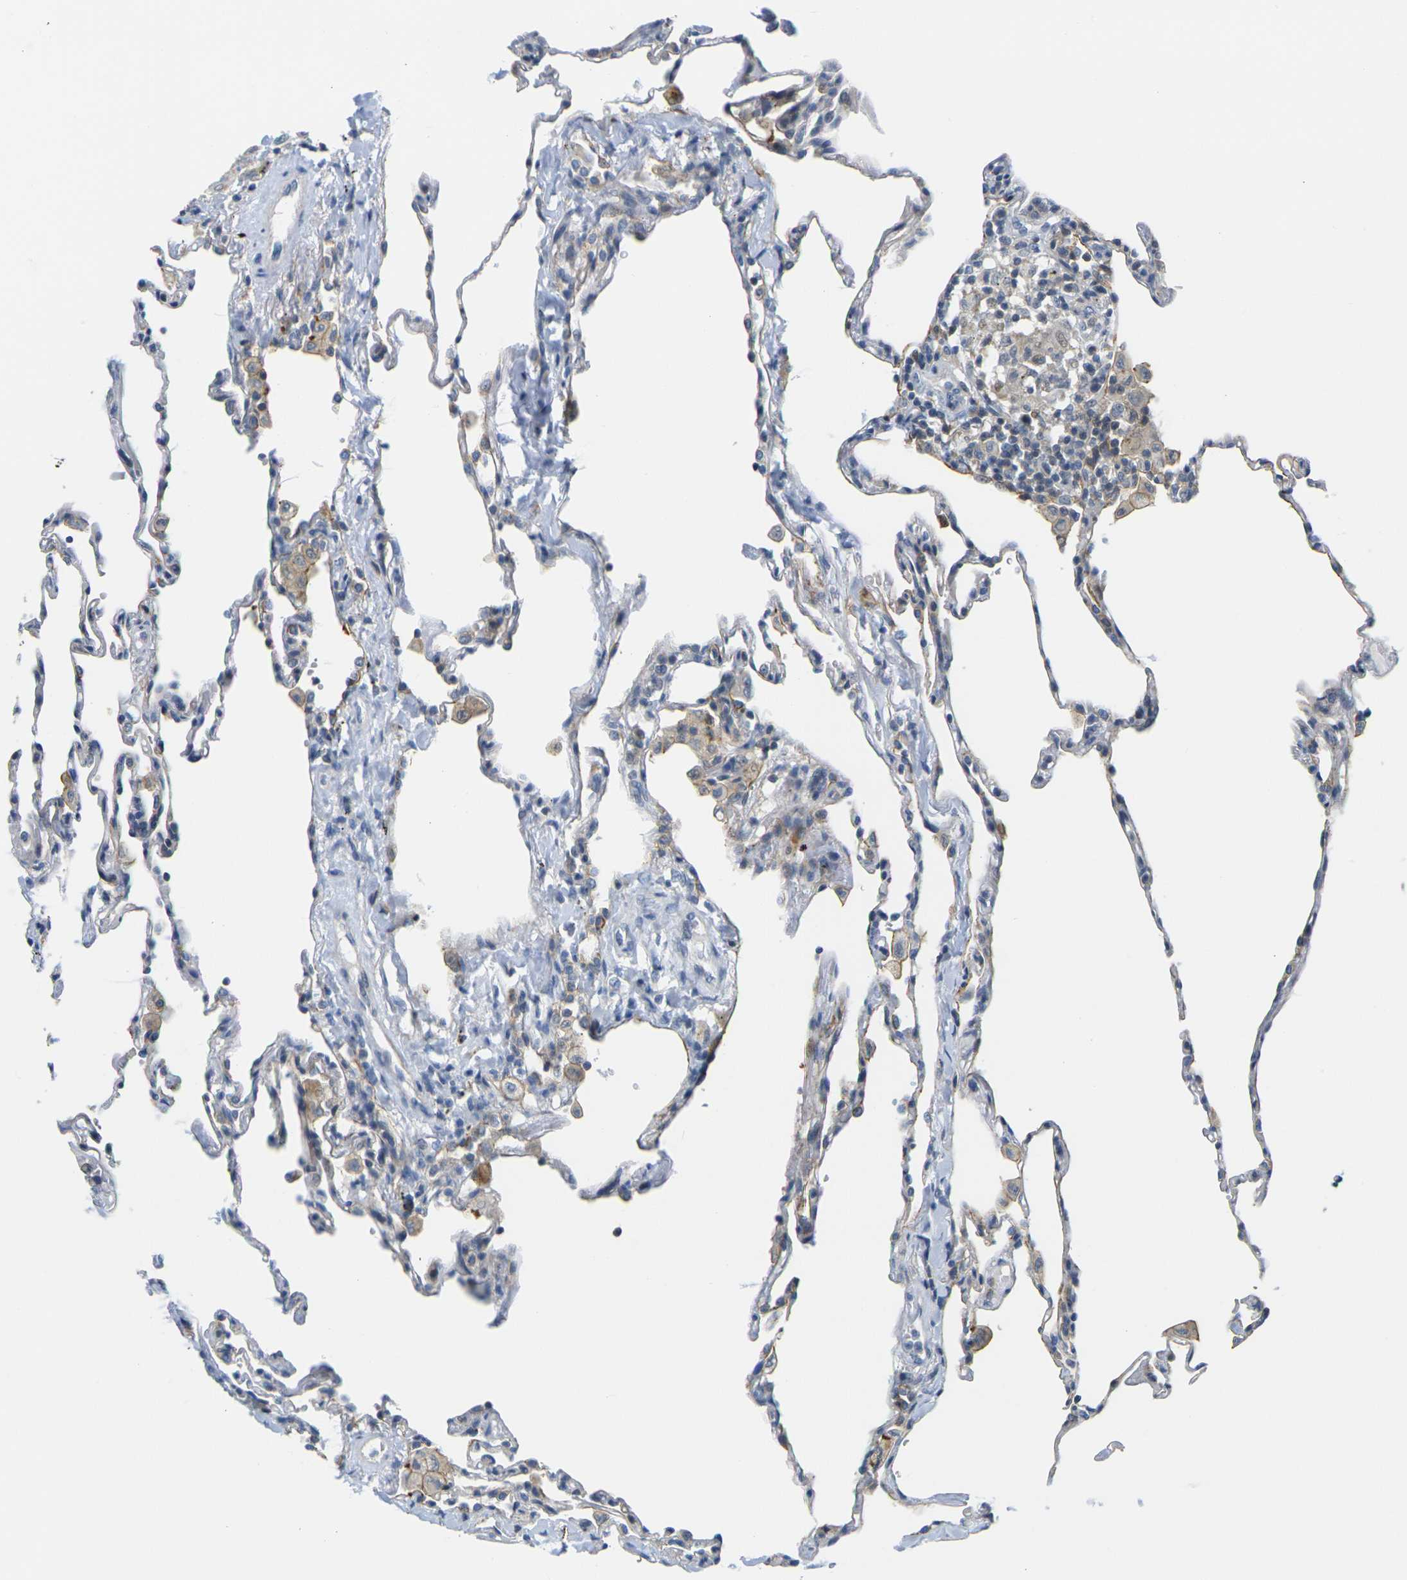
{"staining": {"intensity": "weak", "quantity": "<25%", "location": "cytoplasmic/membranous"}, "tissue": "lung", "cell_type": "Alveolar cells", "image_type": "normal", "snomed": [{"axis": "morphology", "description": "Normal tissue, NOS"}, {"axis": "topography", "description": "Lung"}], "caption": "Micrograph shows no significant protein expression in alveolar cells of unremarkable lung. (DAB immunohistochemistry visualized using brightfield microscopy, high magnification).", "gene": "OTOF", "patient": {"sex": "male", "age": 59}}